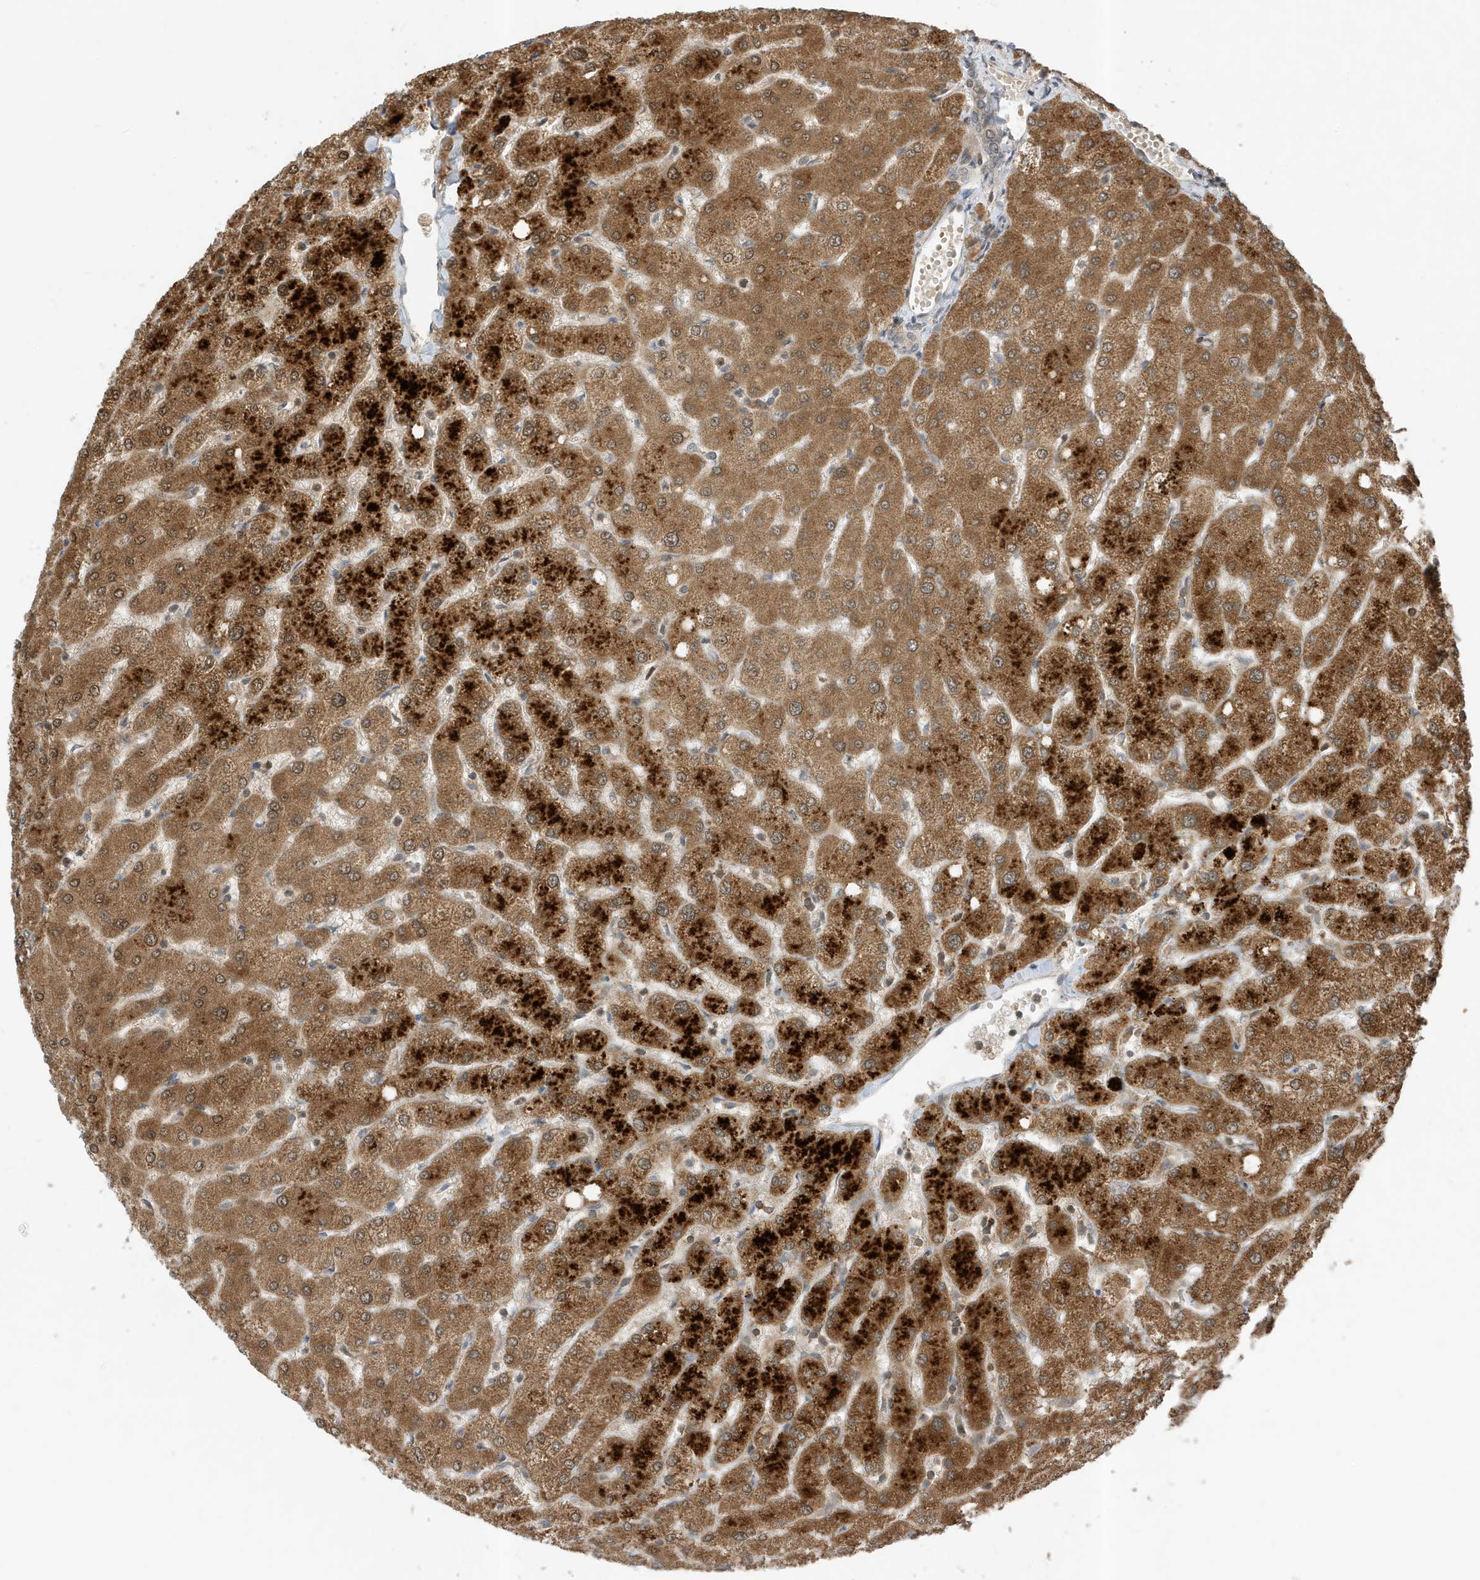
{"staining": {"intensity": "weak", "quantity": "25%-75%", "location": "cytoplasmic/membranous"}, "tissue": "liver", "cell_type": "Cholangiocytes", "image_type": "normal", "snomed": [{"axis": "morphology", "description": "Normal tissue, NOS"}, {"axis": "topography", "description": "Liver"}], "caption": "Protein analysis of normal liver reveals weak cytoplasmic/membranous positivity in about 25%-75% of cholangiocytes.", "gene": "MAST3", "patient": {"sex": "female", "age": 54}}